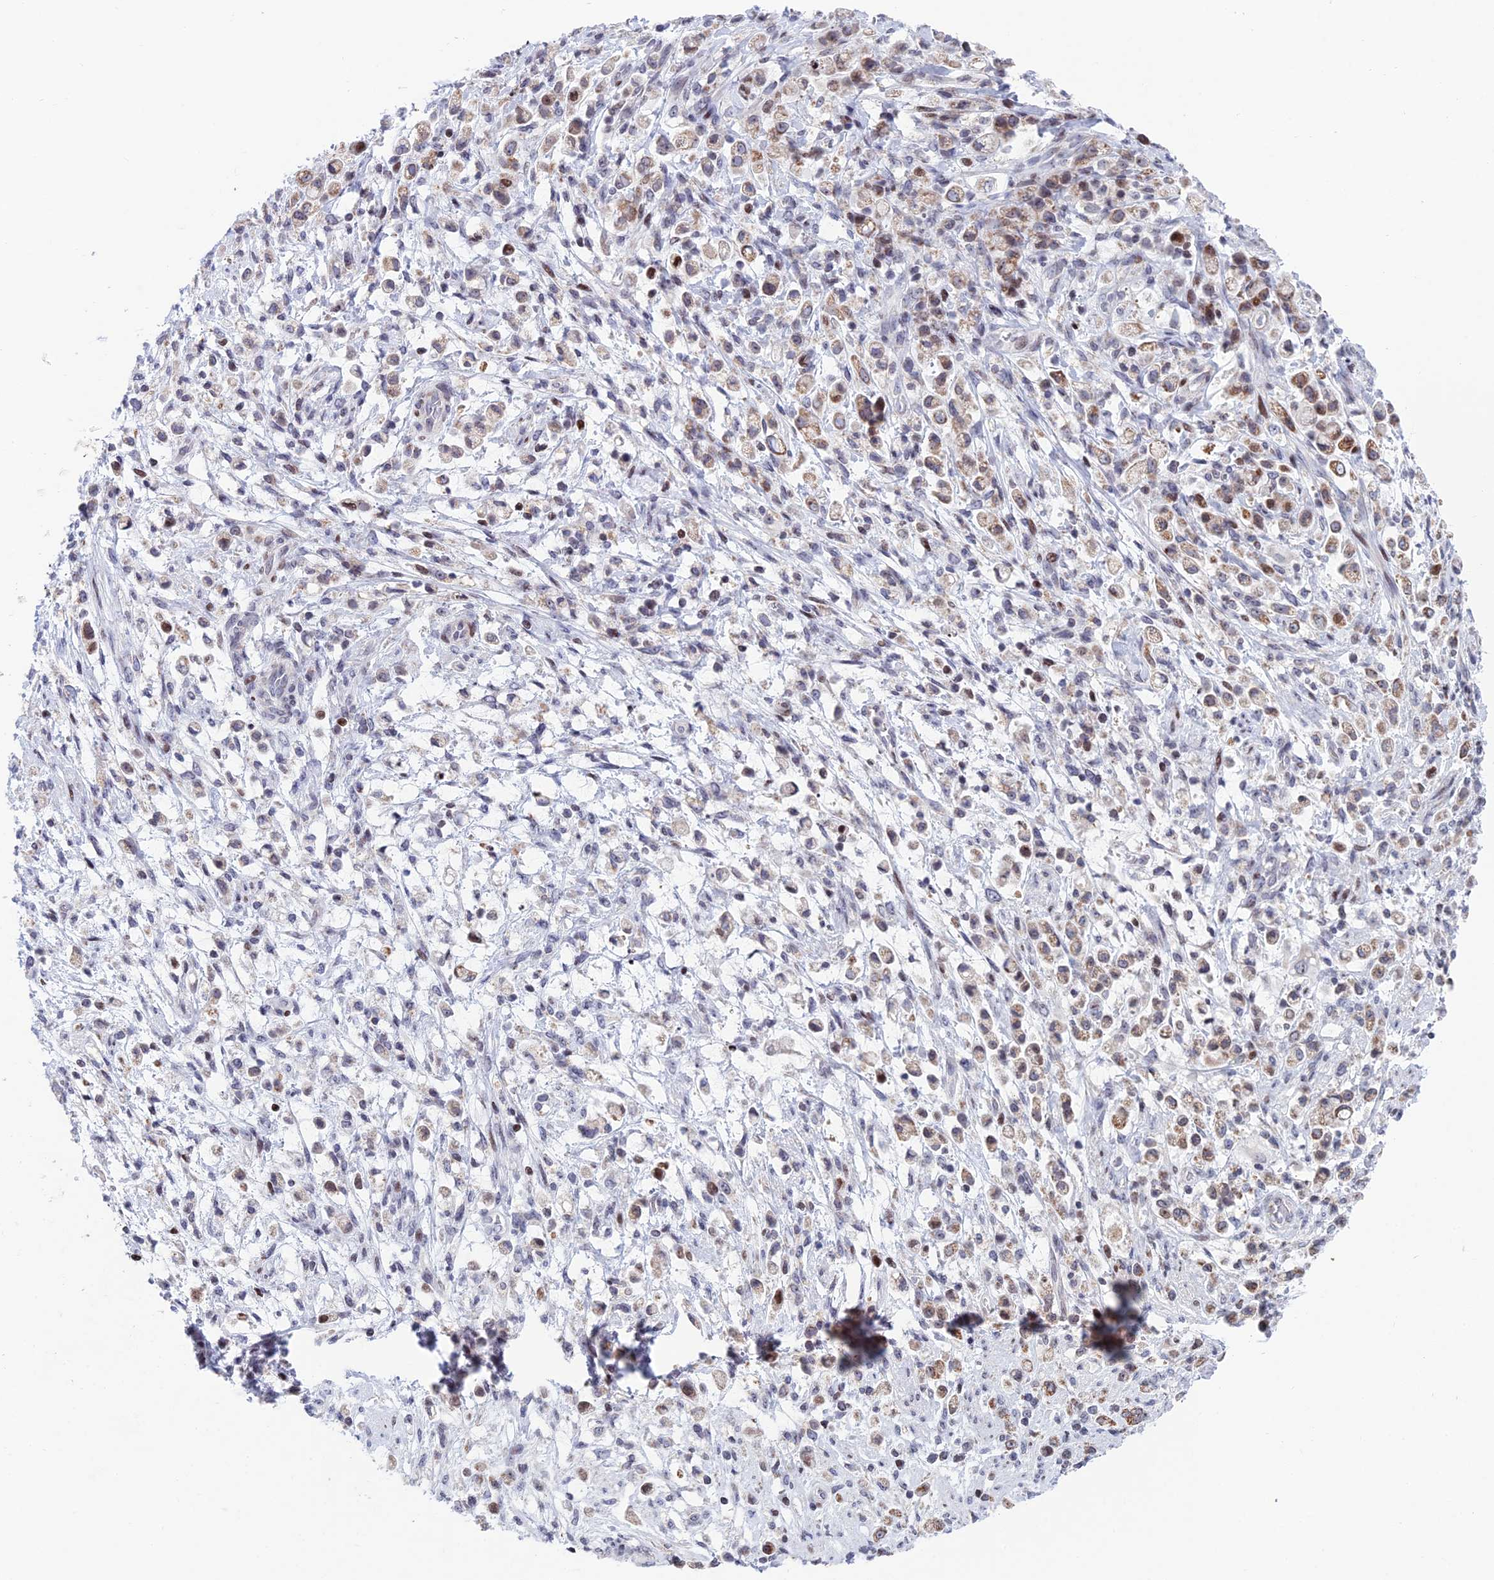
{"staining": {"intensity": "moderate", "quantity": "<25%", "location": "cytoplasmic/membranous"}, "tissue": "stomach cancer", "cell_type": "Tumor cells", "image_type": "cancer", "snomed": [{"axis": "morphology", "description": "Adenocarcinoma, NOS"}, {"axis": "topography", "description": "Stomach"}], "caption": "Protein expression analysis of human adenocarcinoma (stomach) reveals moderate cytoplasmic/membranous staining in approximately <25% of tumor cells.", "gene": "AFF3", "patient": {"sex": "female", "age": 60}}